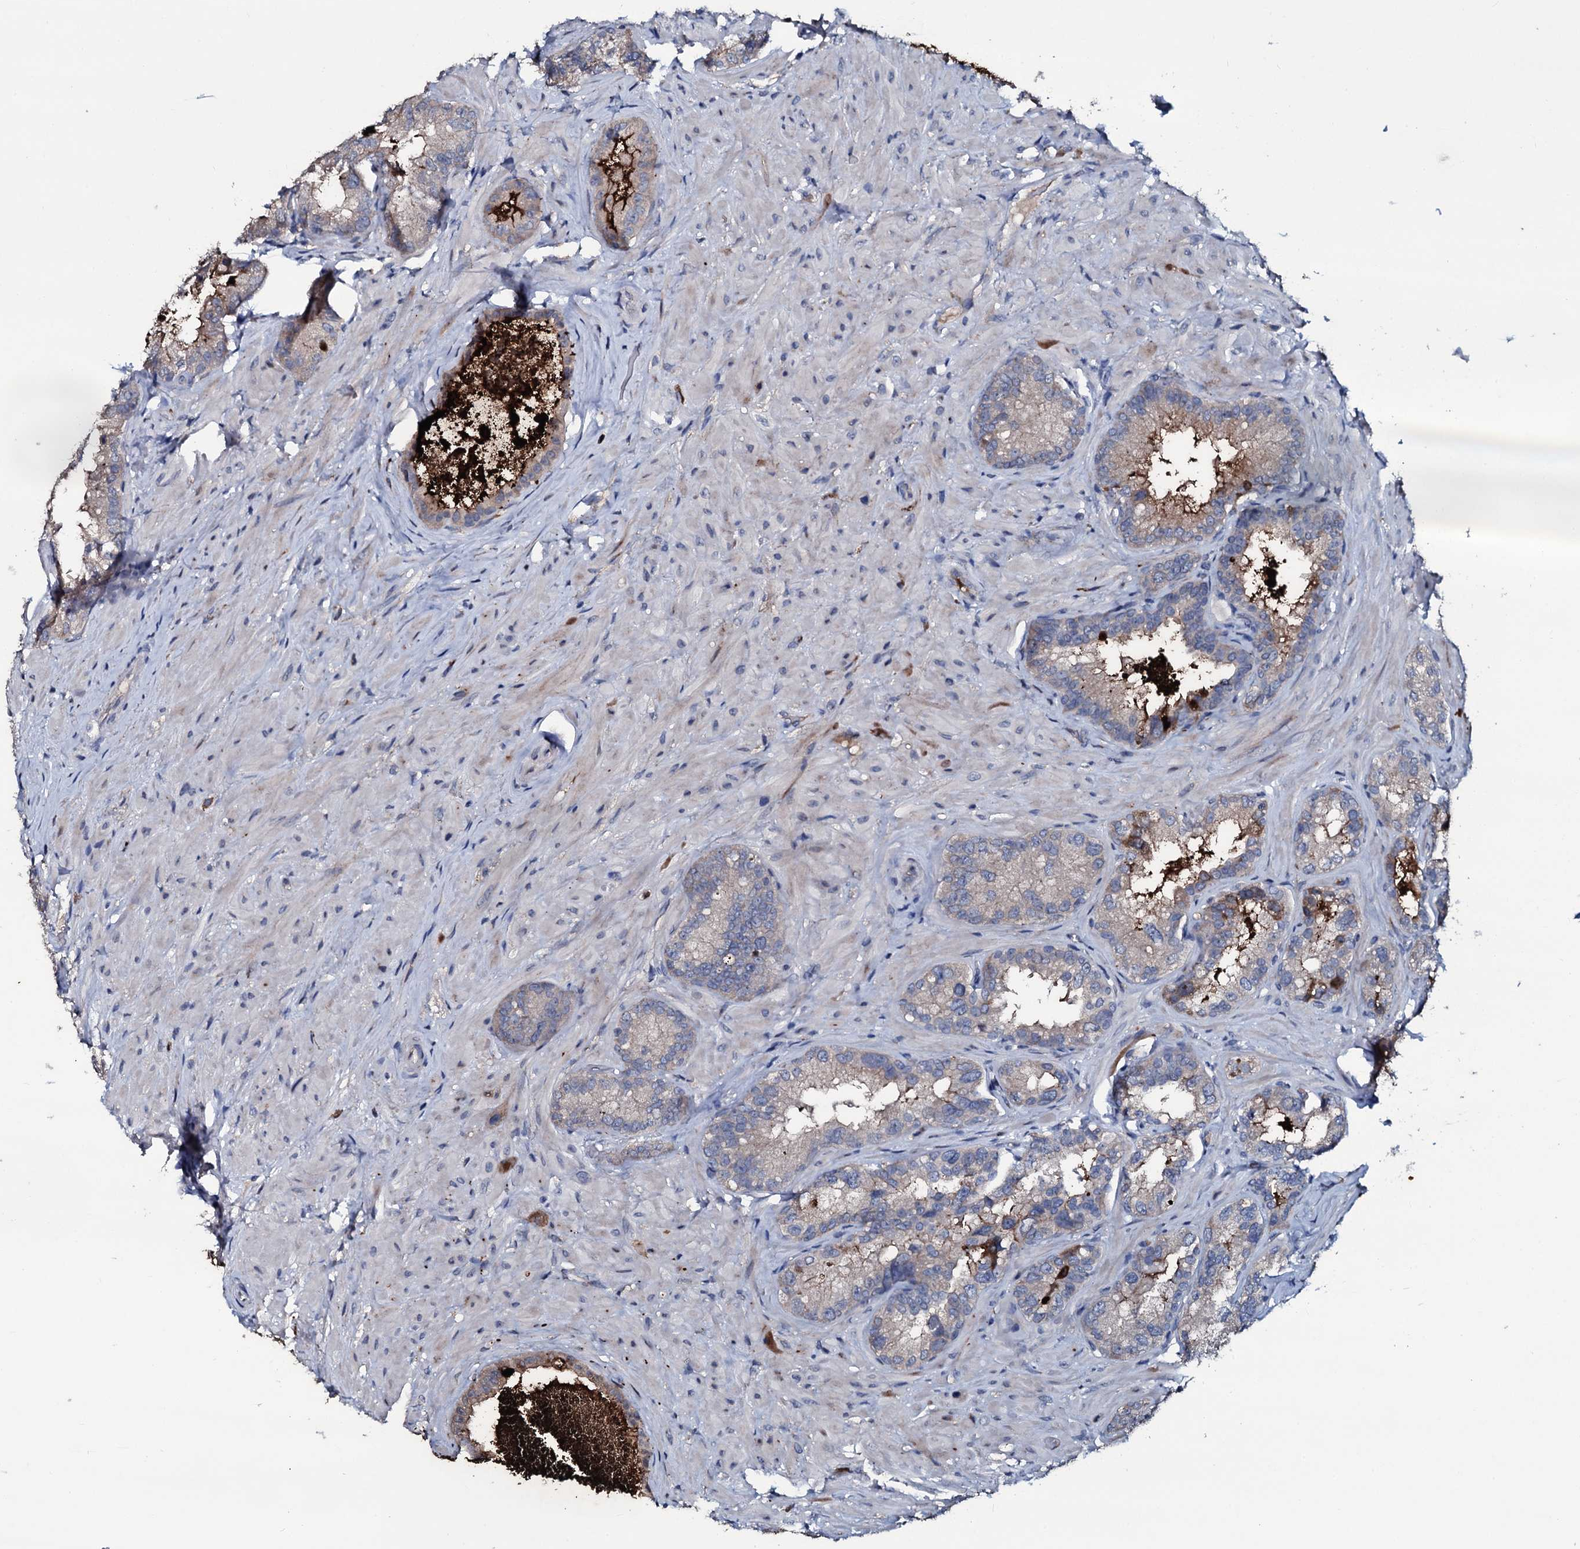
{"staining": {"intensity": "weak", "quantity": "<25%", "location": "cytoplasmic/membranous"}, "tissue": "seminal vesicle", "cell_type": "Glandular cells", "image_type": "normal", "snomed": [{"axis": "morphology", "description": "Normal tissue, NOS"}, {"axis": "topography", "description": "Seminal veicle"}, {"axis": "topography", "description": "Peripheral nerve tissue"}], "caption": "The micrograph shows no staining of glandular cells in benign seminal vesicle.", "gene": "IL12B", "patient": {"sex": "male", "age": 67}}